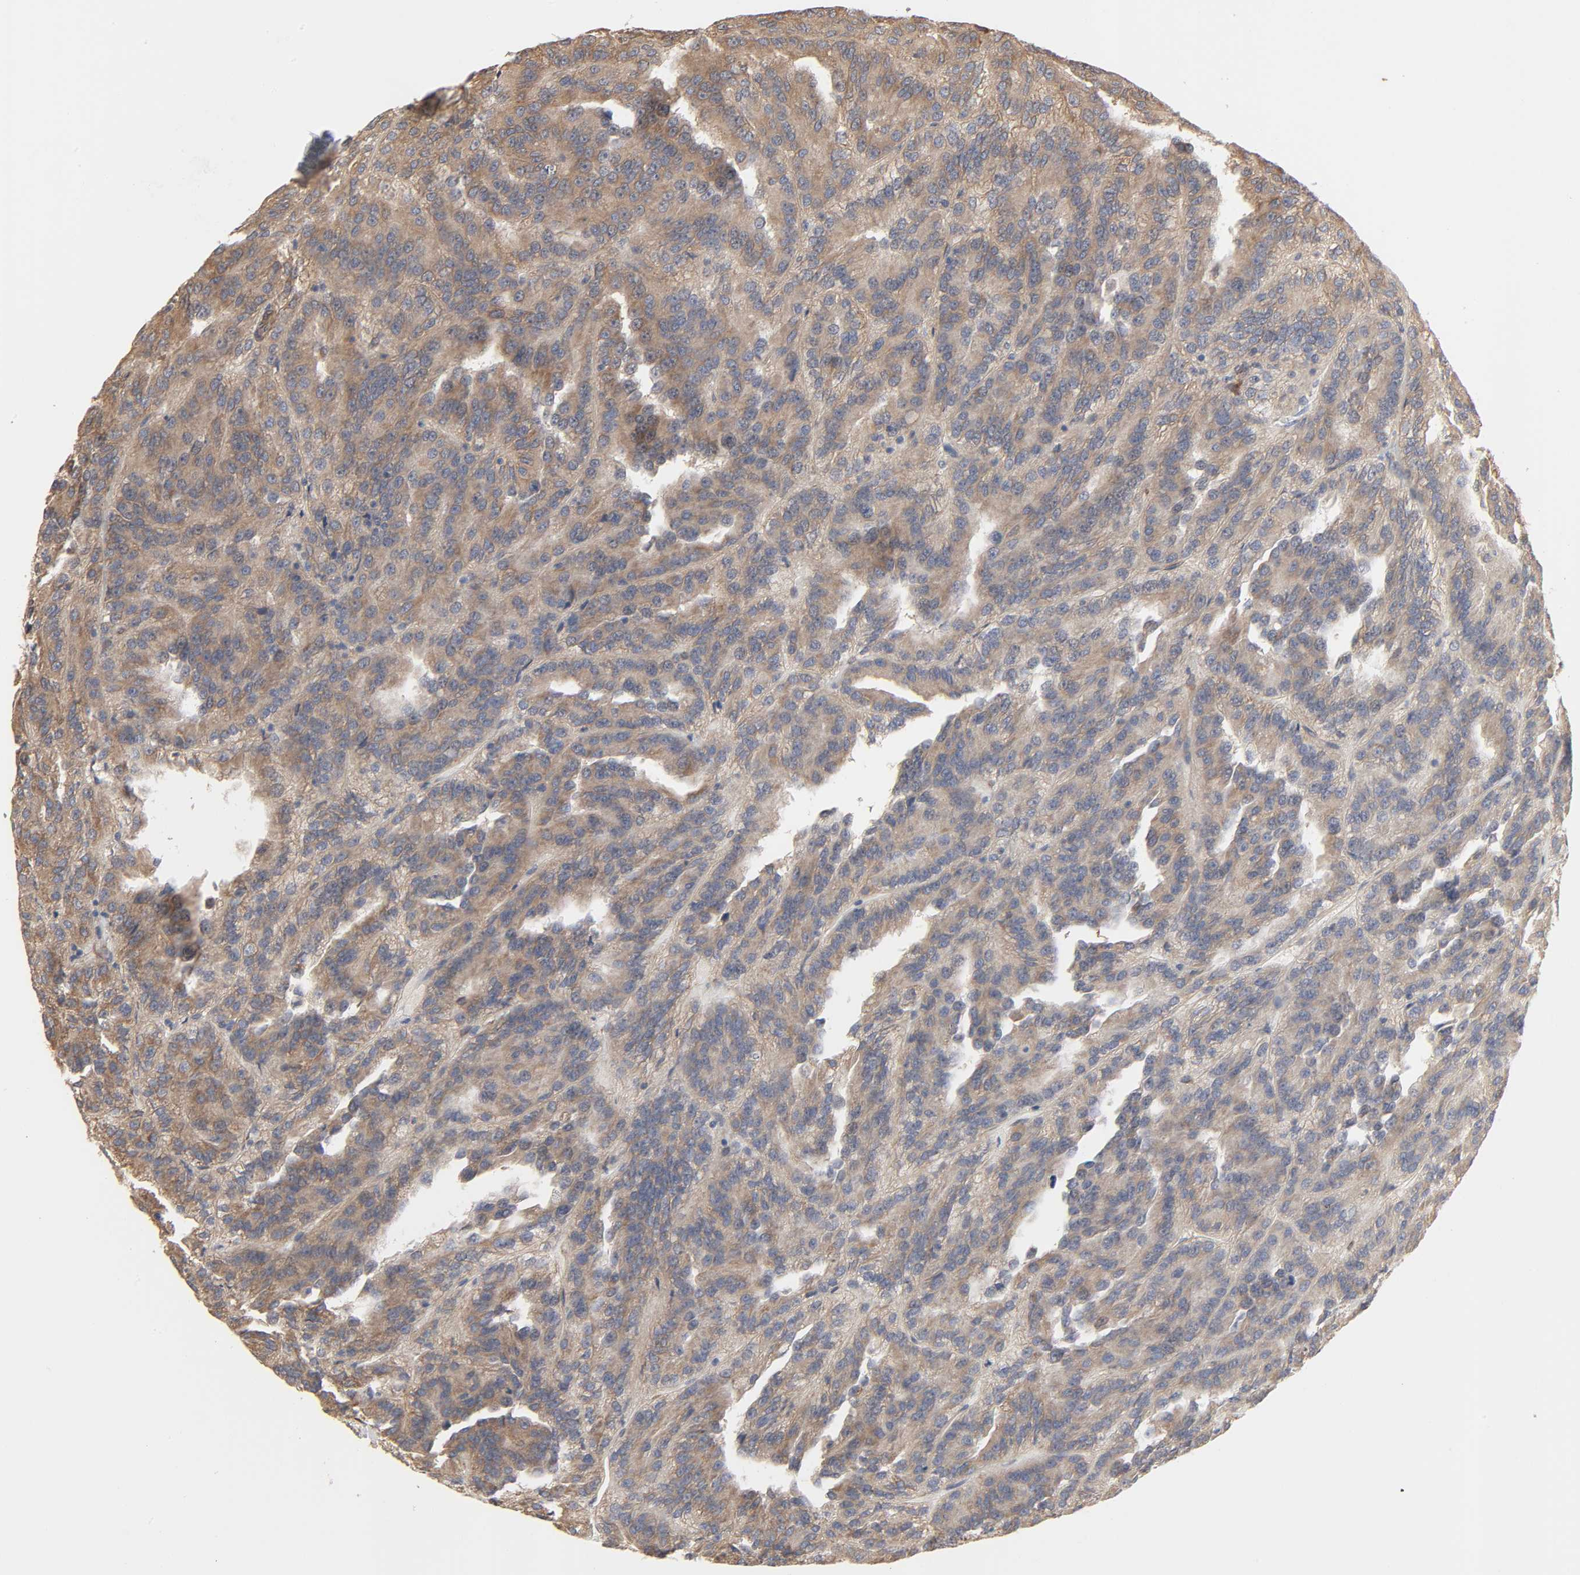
{"staining": {"intensity": "weak", "quantity": ">75%", "location": "cytoplasmic/membranous"}, "tissue": "renal cancer", "cell_type": "Tumor cells", "image_type": "cancer", "snomed": [{"axis": "morphology", "description": "Adenocarcinoma, NOS"}, {"axis": "topography", "description": "Kidney"}], "caption": "Immunohistochemical staining of human adenocarcinoma (renal) demonstrates weak cytoplasmic/membranous protein staining in approximately >75% of tumor cells.", "gene": "NDRG2", "patient": {"sex": "male", "age": 46}}